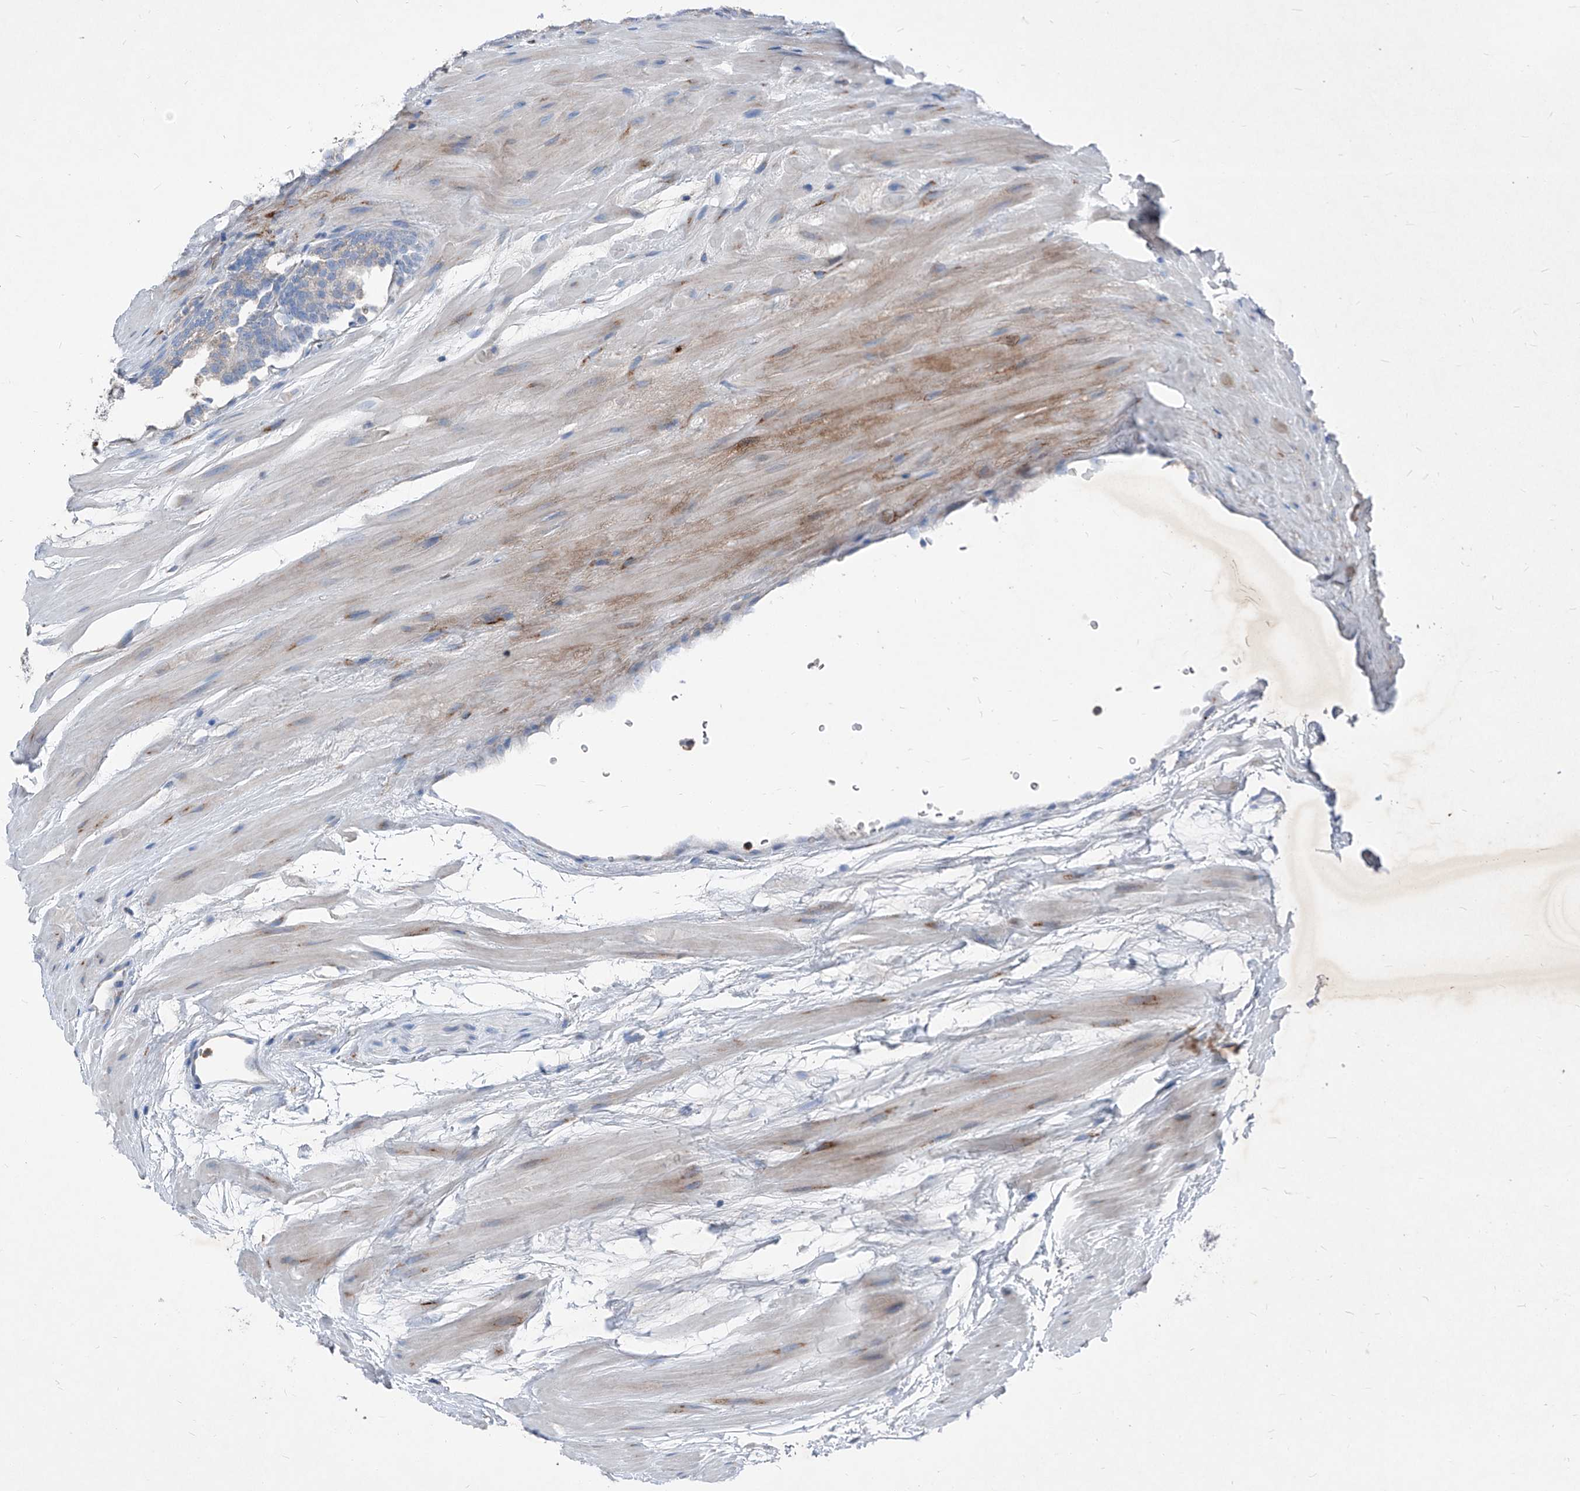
{"staining": {"intensity": "negative", "quantity": "none", "location": "none"}, "tissue": "prostate cancer", "cell_type": "Tumor cells", "image_type": "cancer", "snomed": [{"axis": "morphology", "description": "Adenocarcinoma, High grade"}, {"axis": "topography", "description": "Prostate"}], "caption": "This histopathology image is of prostate high-grade adenocarcinoma stained with IHC to label a protein in brown with the nuclei are counter-stained blue. There is no positivity in tumor cells.", "gene": "IFI27", "patient": {"sex": "male", "age": 56}}